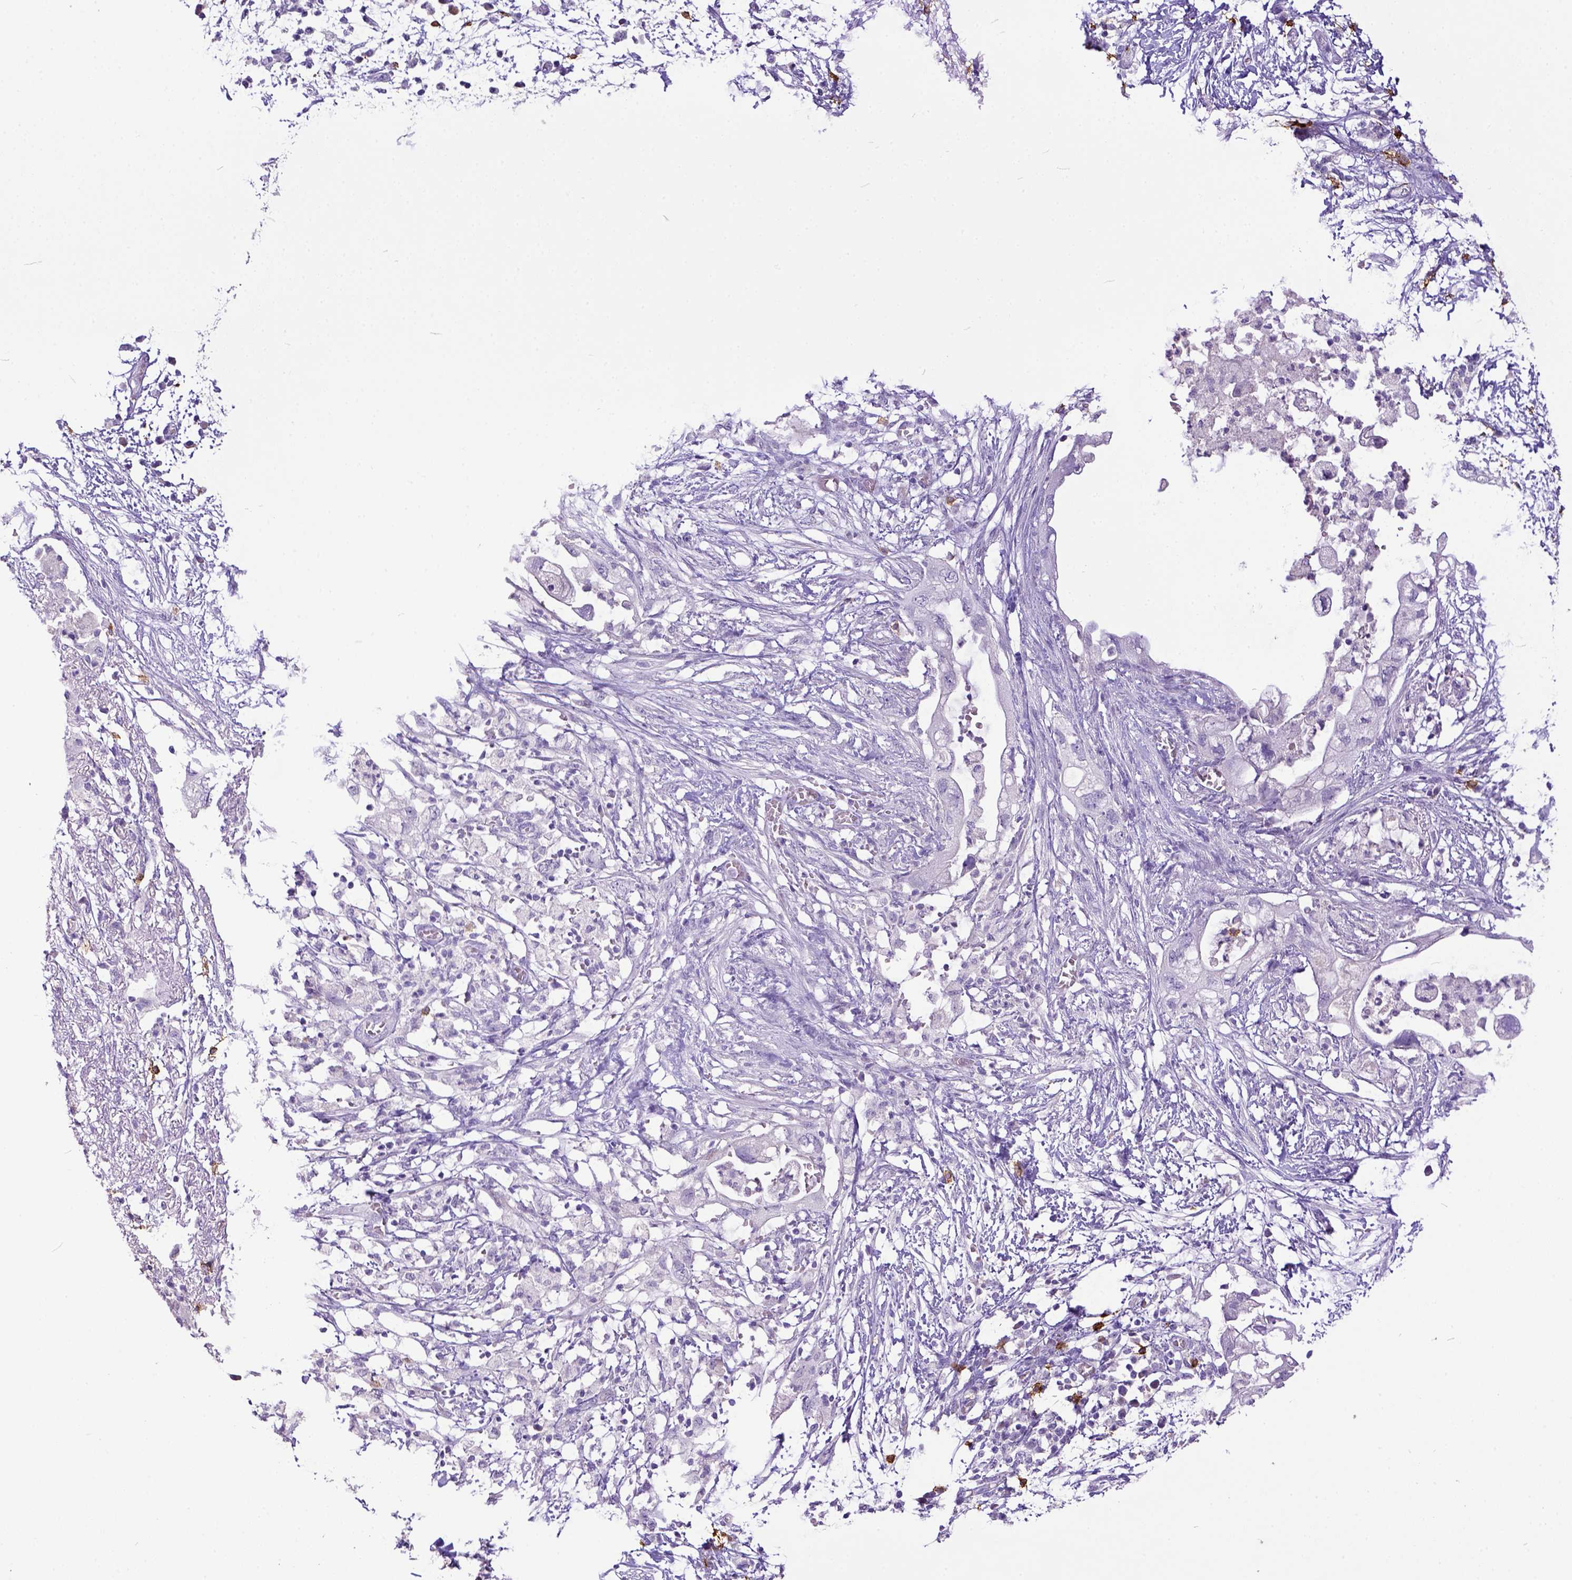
{"staining": {"intensity": "negative", "quantity": "none", "location": "none"}, "tissue": "pancreatic cancer", "cell_type": "Tumor cells", "image_type": "cancer", "snomed": [{"axis": "morphology", "description": "Adenocarcinoma, NOS"}, {"axis": "topography", "description": "Pancreas"}], "caption": "Photomicrograph shows no significant protein expression in tumor cells of pancreatic adenocarcinoma. (DAB immunohistochemistry (IHC) with hematoxylin counter stain).", "gene": "KIT", "patient": {"sex": "female", "age": 72}}